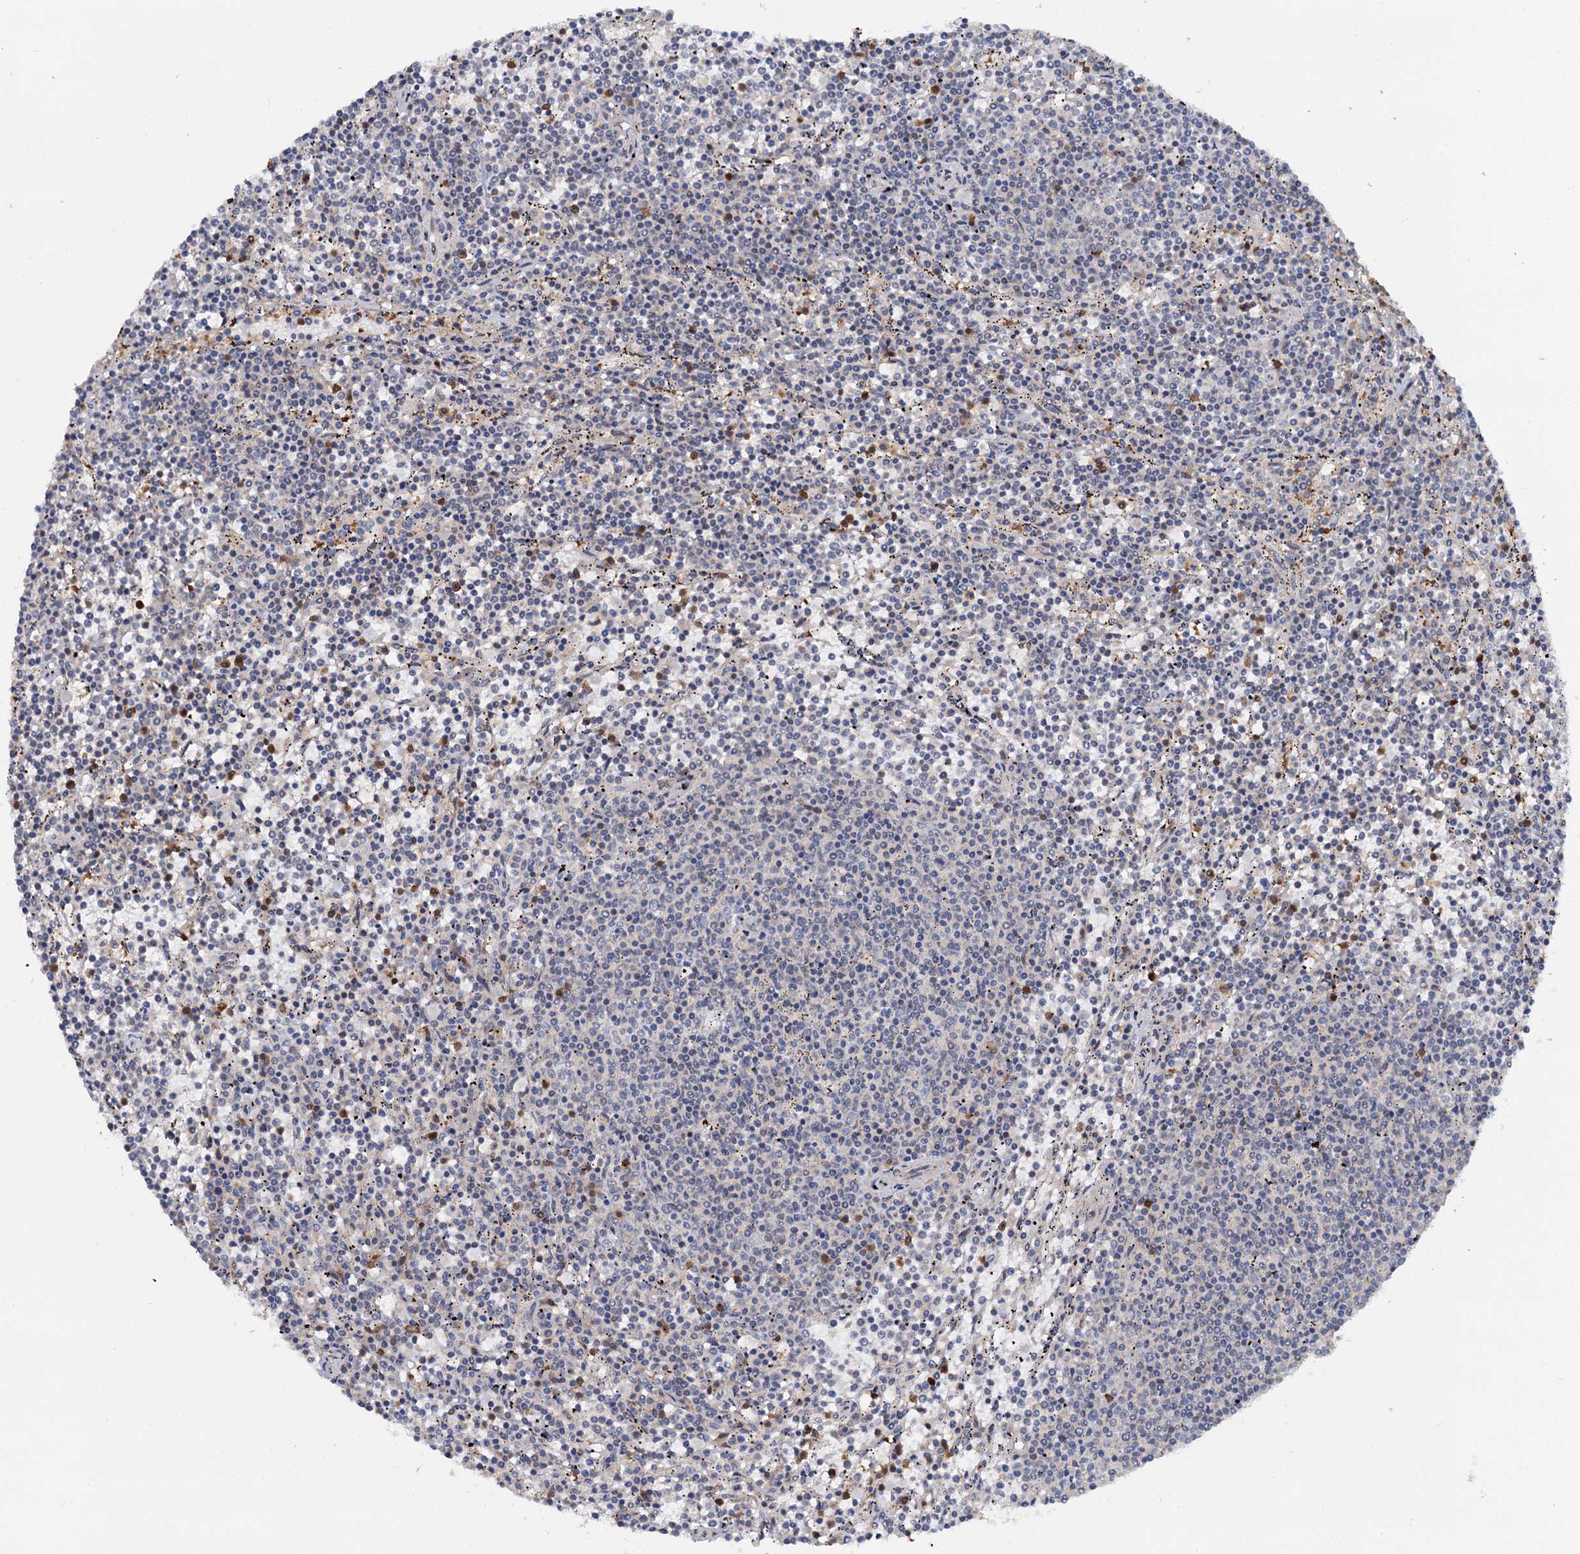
{"staining": {"intensity": "negative", "quantity": "none", "location": "none"}, "tissue": "lymphoma", "cell_type": "Tumor cells", "image_type": "cancer", "snomed": [{"axis": "morphology", "description": "Malignant lymphoma, non-Hodgkin's type, Low grade"}, {"axis": "topography", "description": "Spleen"}], "caption": "Immunohistochemistry photomicrograph of neoplastic tissue: human low-grade malignant lymphoma, non-Hodgkin's type stained with DAB exhibits no significant protein positivity in tumor cells.", "gene": "ZNF609", "patient": {"sex": "female", "age": 50}}